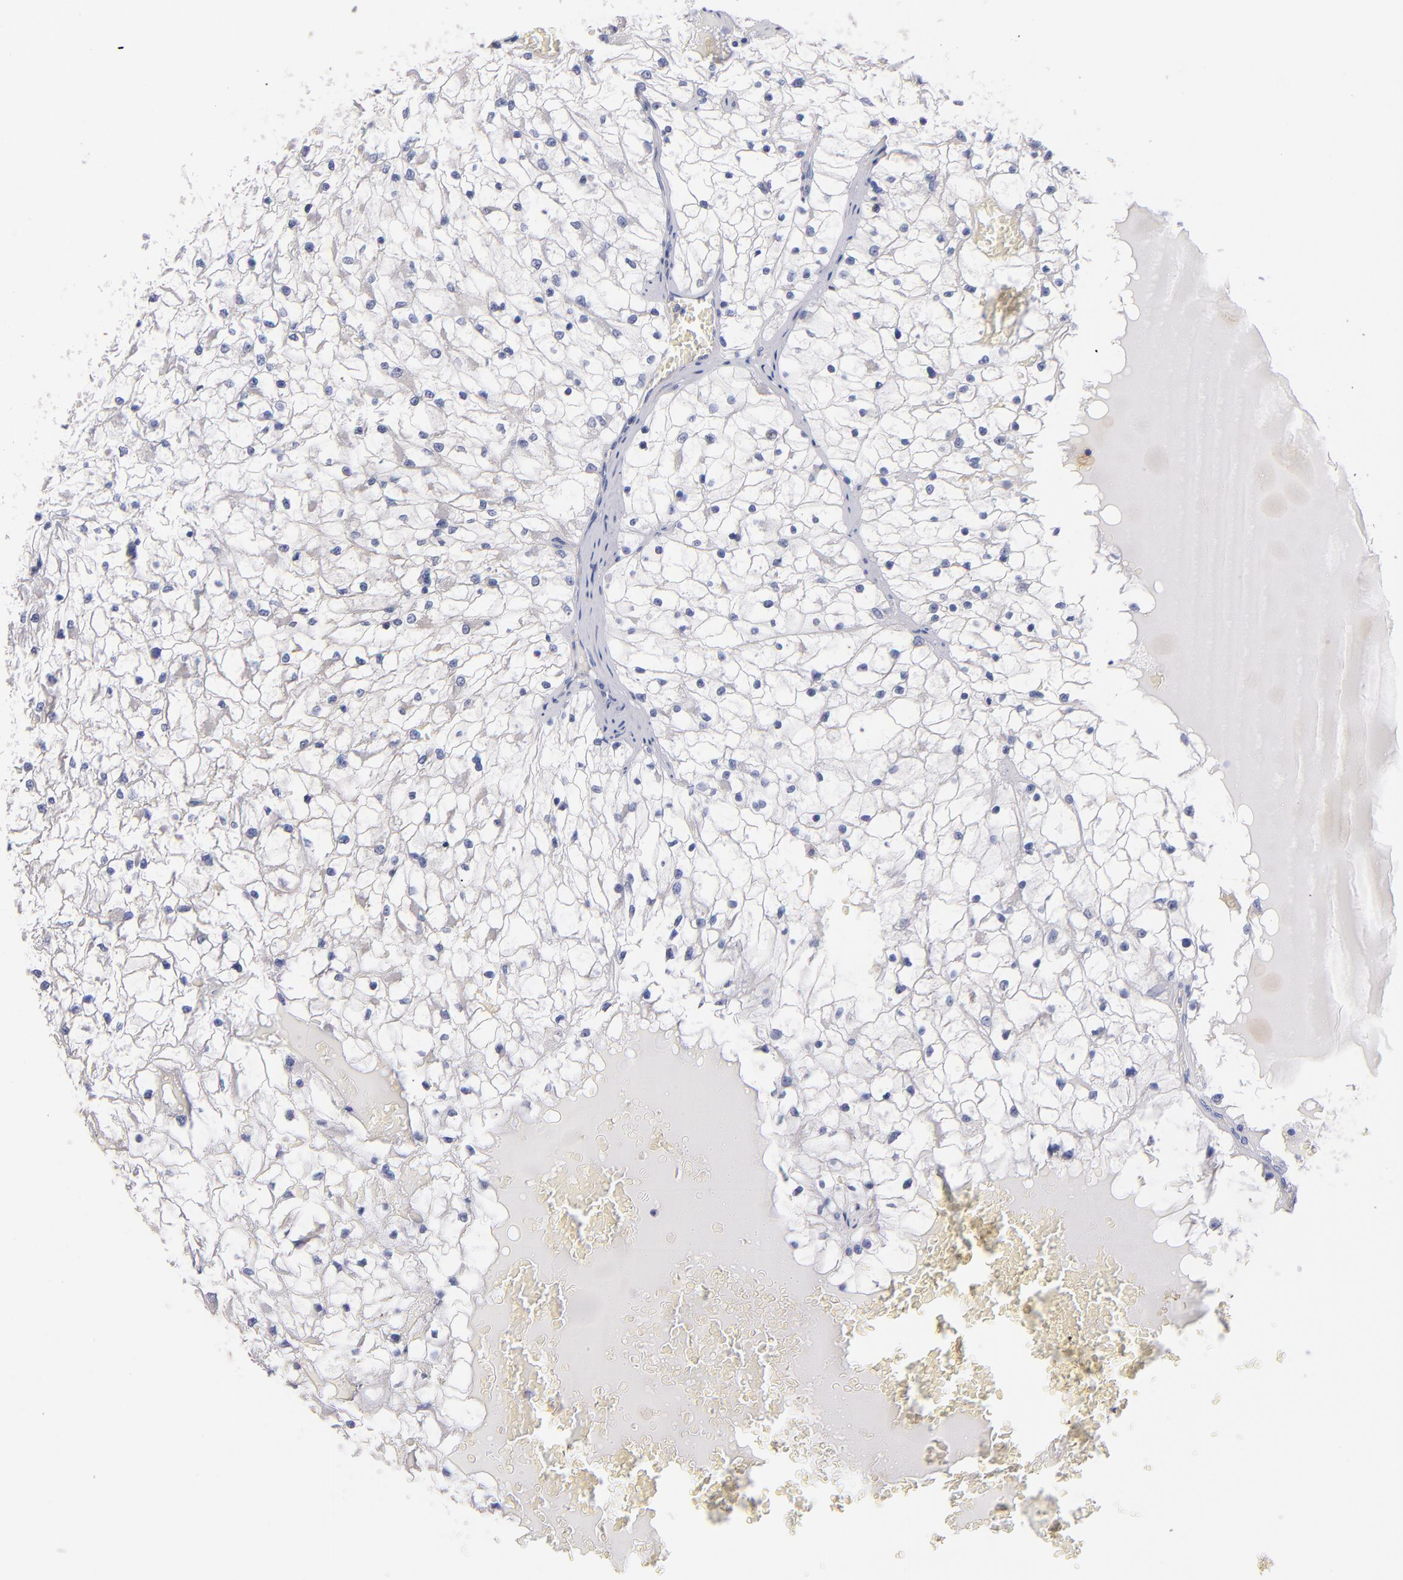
{"staining": {"intensity": "negative", "quantity": "none", "location": "none"}, "tissue": "renal cancer", "cell_type": "Tumor cells", "image_type": "cancer", "snomed": [{"axis": "morphology", "description": "Adenocarcinoma, NOS"}, {"axis": "topography", "description": "Kidney"}], "caption": "This is an immunohistochemistry (IHC) image of renal adenocarcinoma. There is no positivity in tumor cells.", "gene": "CNTNAP2", "patient": {"sex": "male", "age": 61}}